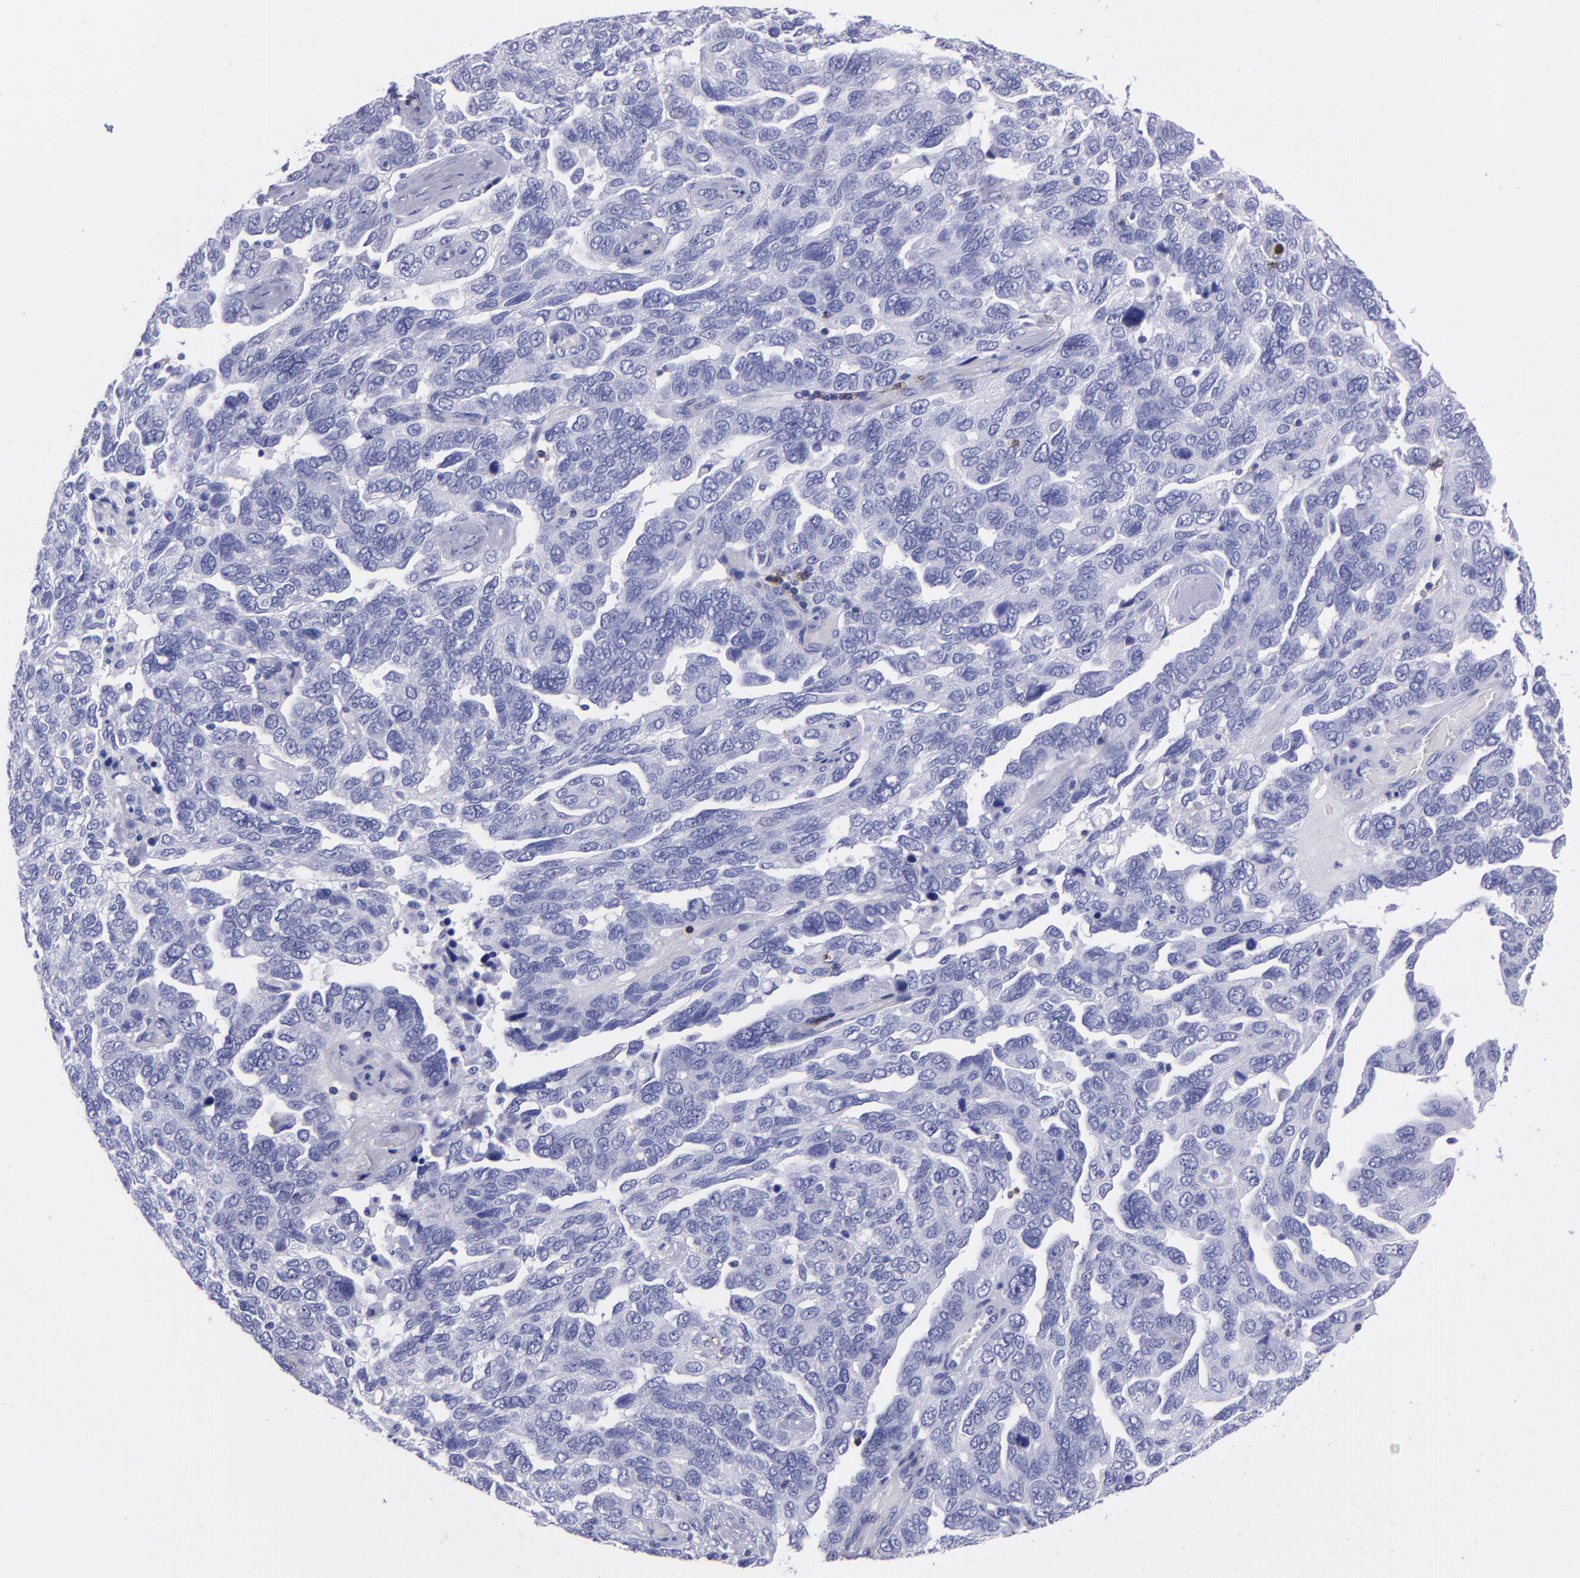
{"staining": {"intensity": "negative", "quantity": "none", "location": "none"}, "tissue": "ovarian cancer", "cell_type": "Tumor cells", "image_type": "cancer", "snomed": [{"axis": "morphology", "description": "Cystadenocarcinoma, serous, NOS"}, {"axis": "topography", "description": "Ovary"}], "caption": "This is an immunohistochemistry (IHC) micrograph of ovarian cancer (serous cystadenocarcinoma). There is no staining in tumor cells.", "gene": "CD6", "patient": {"sex": "female", "age": 64}}